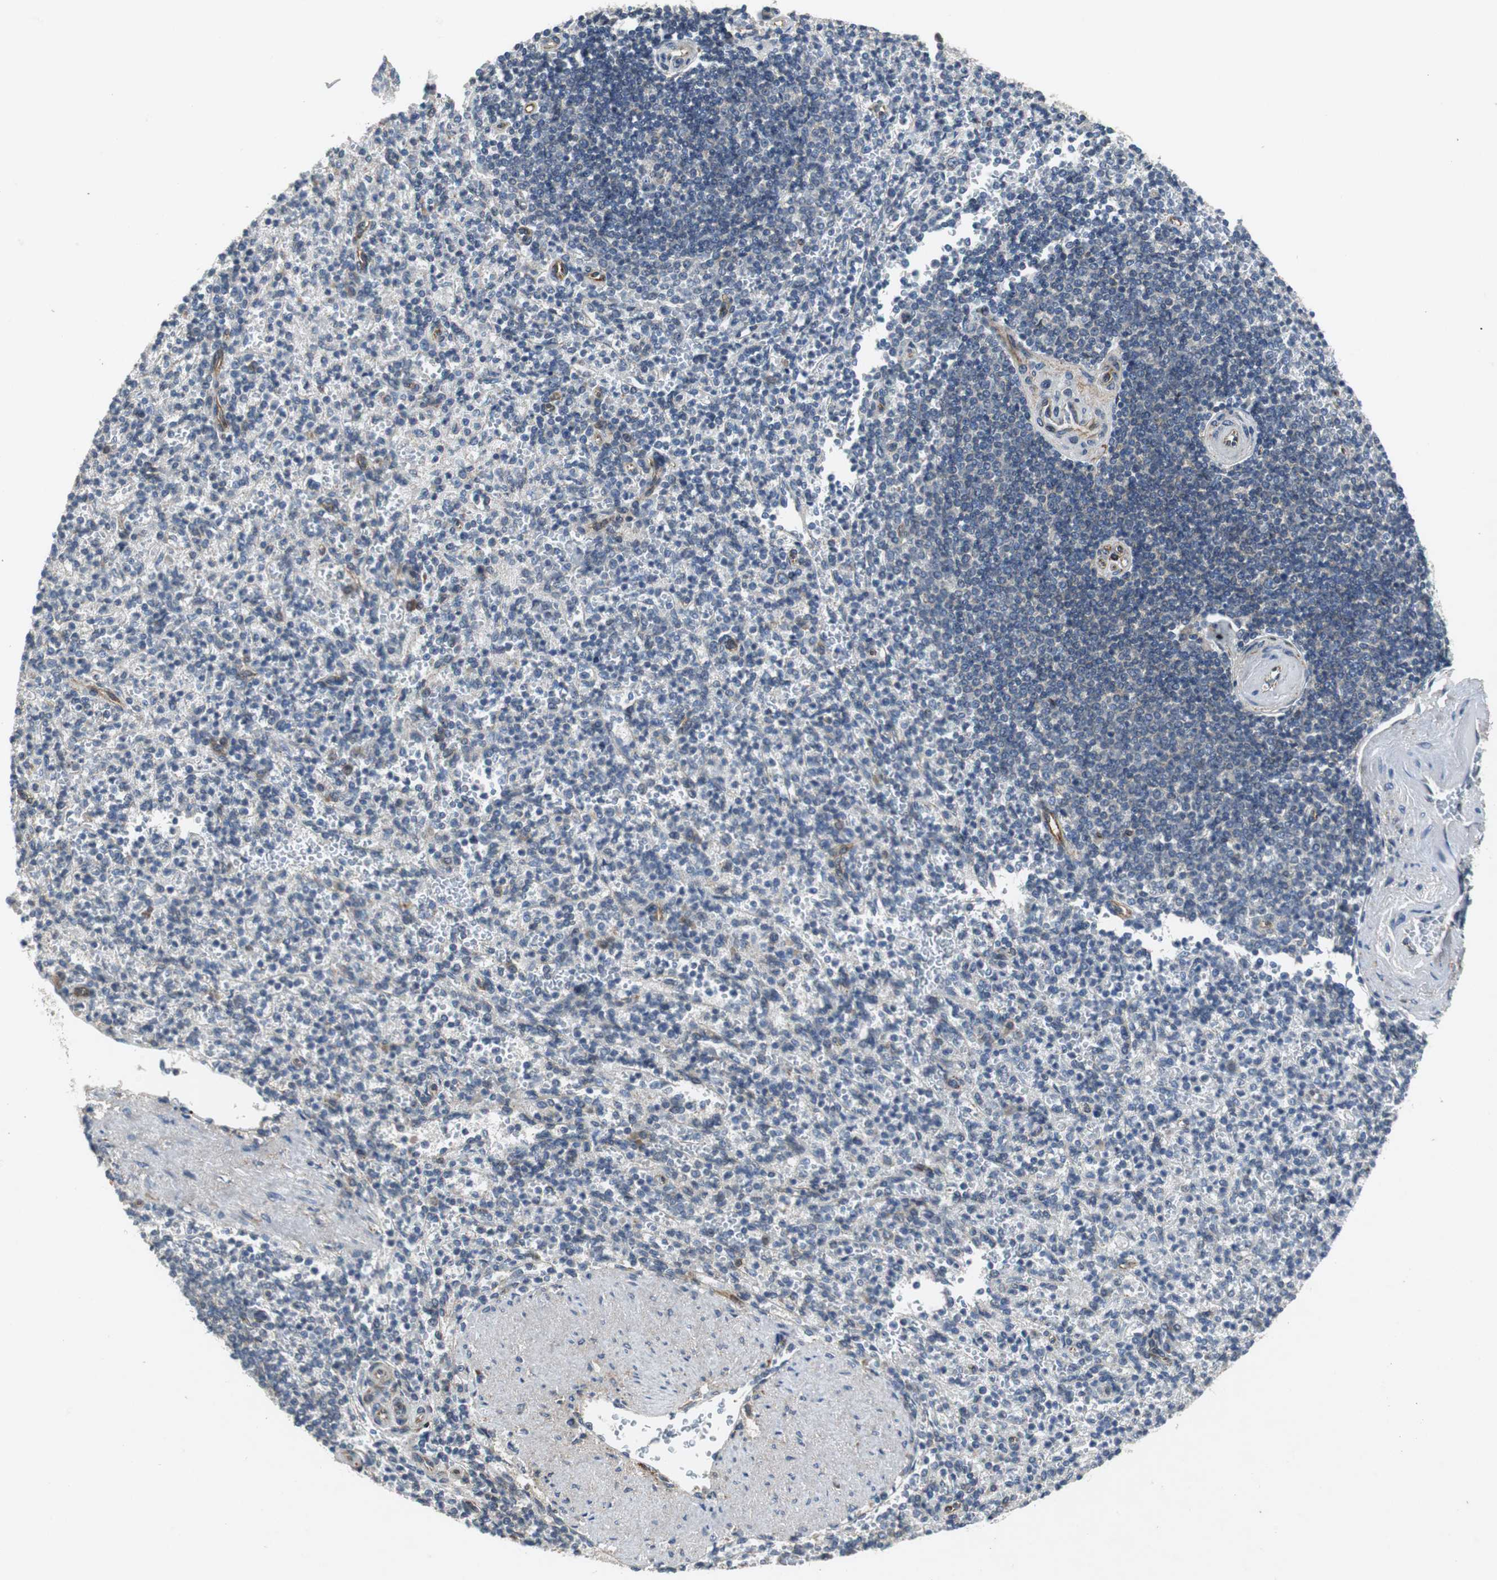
{"staining": {"intensity": "weak", "quantity": "<25%", "location": "cytoplasmic/membranous"}, "tissue": "spleen", "cell_type": "Cells in red pulp", "image_type": "normal", "snomed": [{"axis": "morphology", "description": "Normal tissue, NOS"}, {"axis": "topography", "description": "Spleen"}], "caption": "An IHC image of unremarkable spleen is shown. There is no staining in cells in red pulp of spleen.", "gene": "ISCU", "patient": {"sex": "female", "age": 74}}